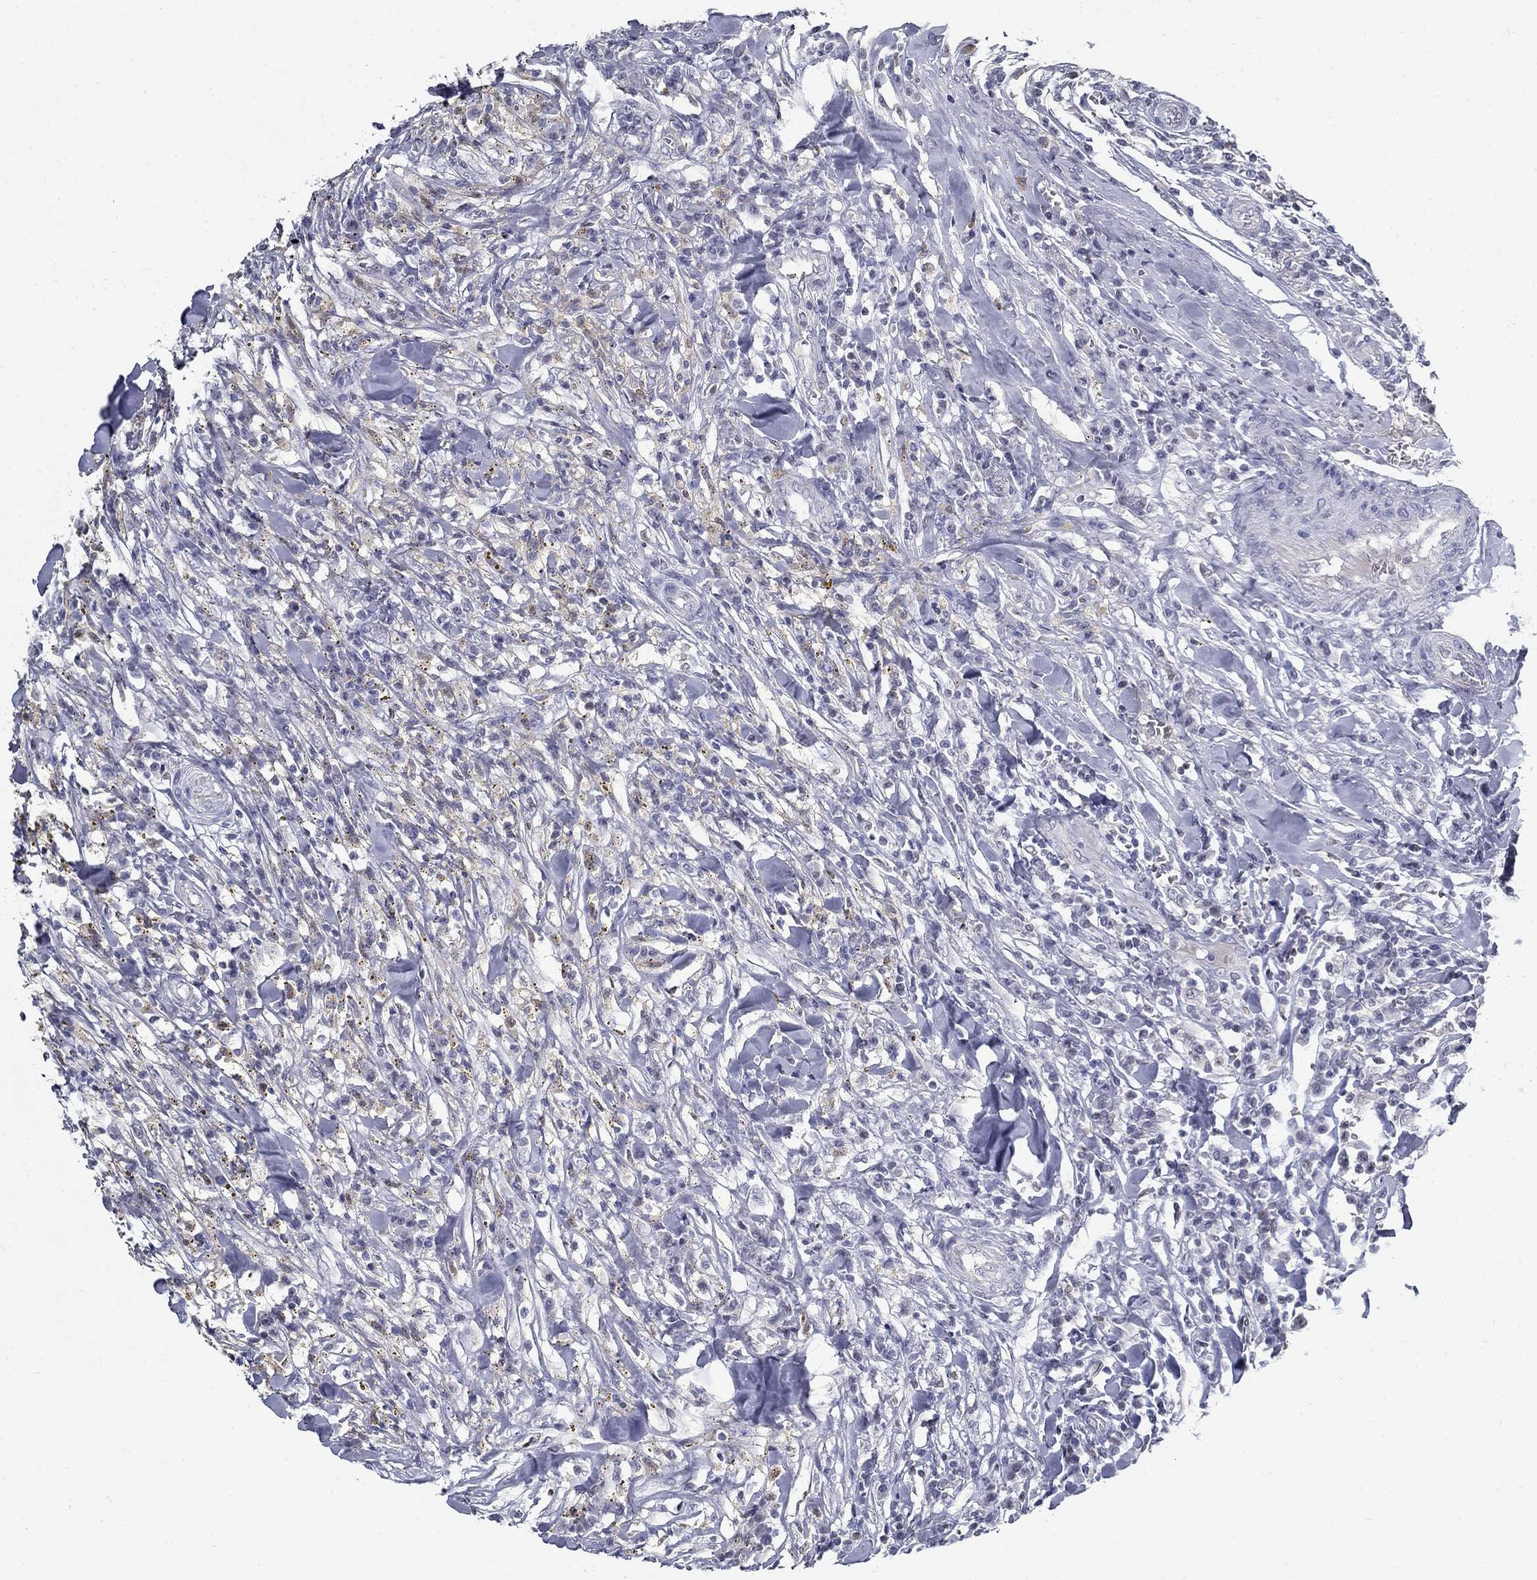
{"staining": {"intensity": "negative", "quantity": "none", "location": "none"}, "tissue": "breast cancer", "cell_type": "Tumor cells", "image_type": "cancer", "snomed": [{"axis": "morphology", "description": "Duct carcinoma"}, {"axis": "topography", "description": "Breast"}], "caption": "An immunohistochemistry image of invasive ductal carcinoma (breast) is shown. There is no staining in tumor cells of invasive ductal carcinoma (breast).", "gene": "GUCA1A", "patient": {"sex": "female", "age": 30}}